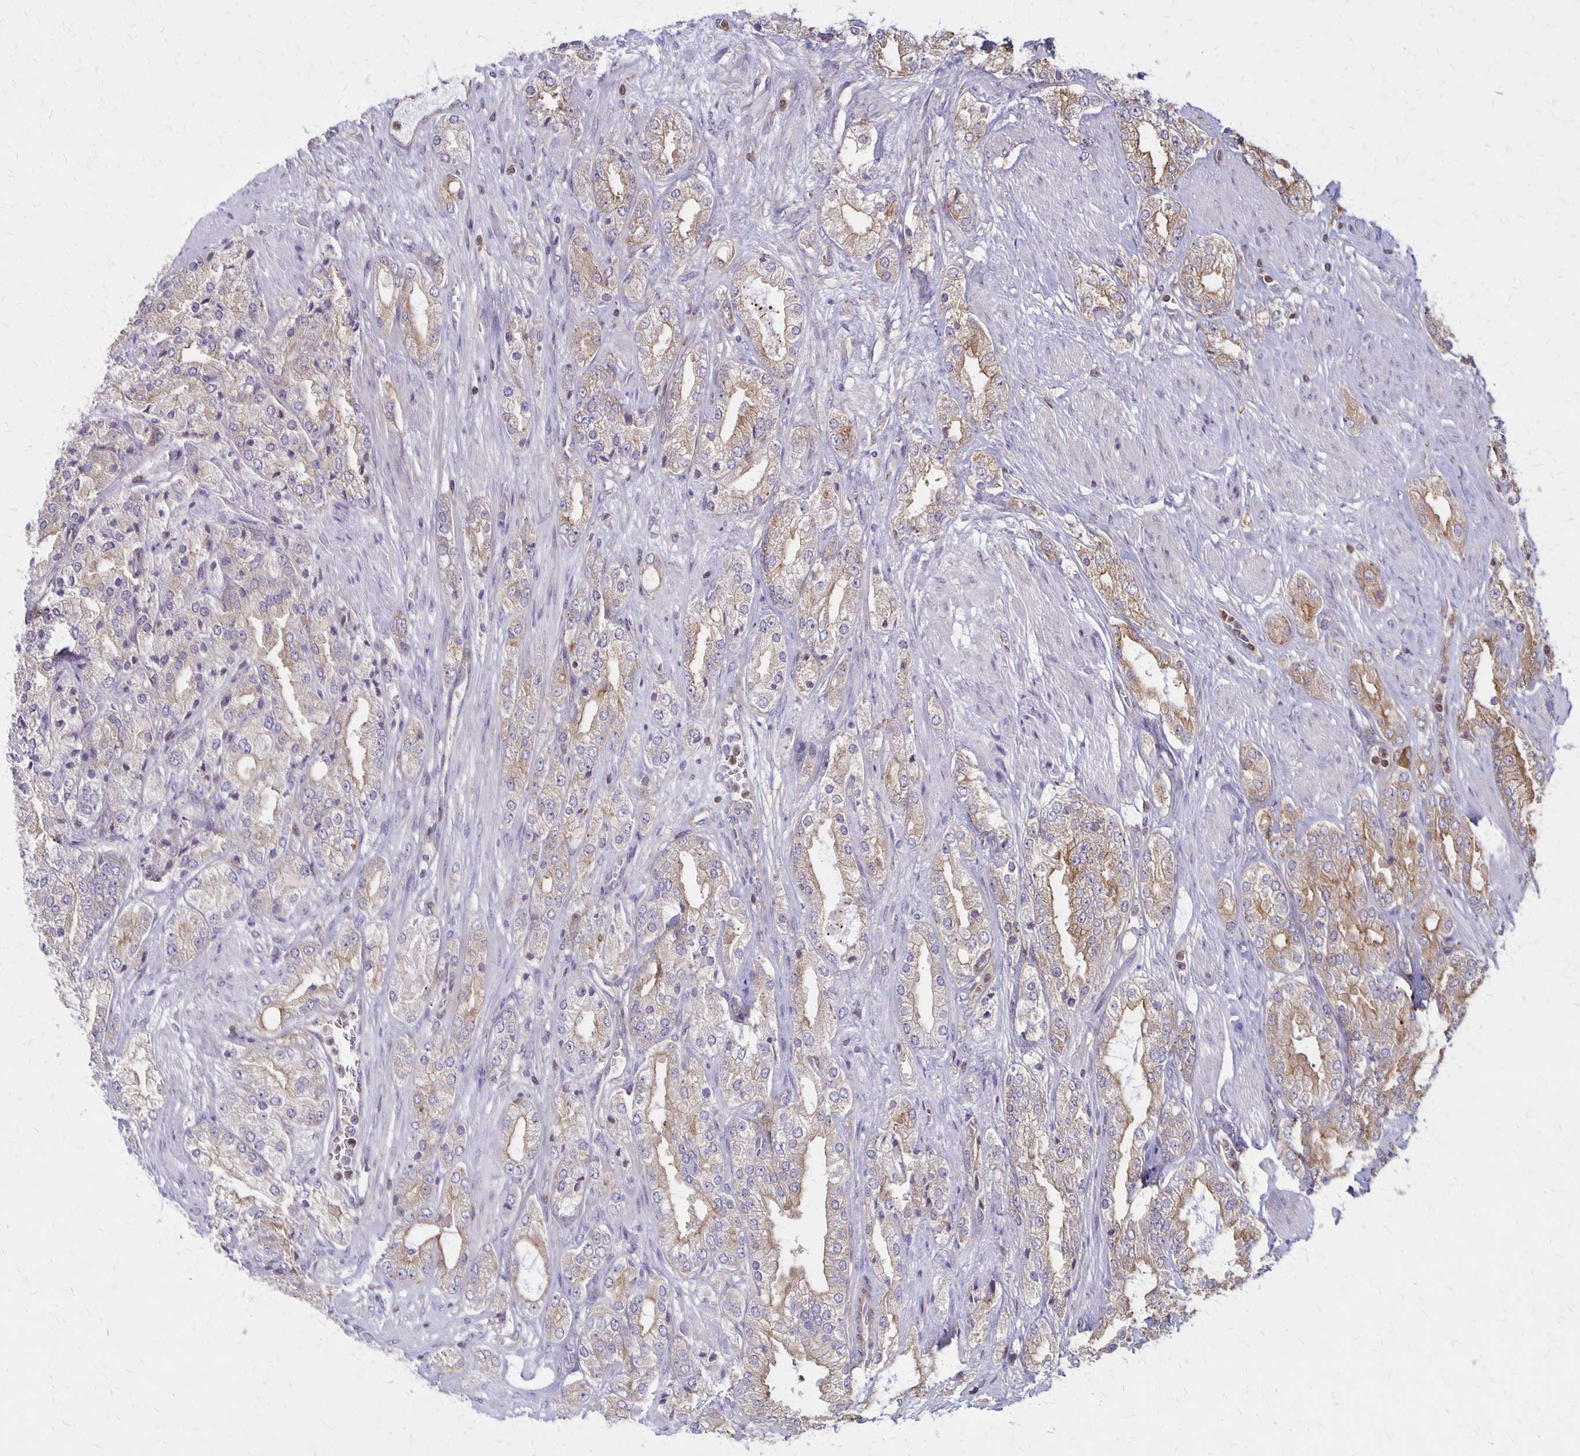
{"staining": {"intensity": "moderate", "quantity": "<25%", "location": "cytoplasmic/membranous"}, "tissue": "prostate cancer", "cell_type": "Tumor cells", "image_type": "cancer", "snomed": [{"axis": "morphology", "description": "Adenocarcinoma, High grade"}, {"axis": "topography", "description": "Prostate"}], "caption": "Immunohistochemical staining of prostate cancer (high-grade adenocarcinoma) reveals moderate cytoplasmic/membranous protein expression in about <25% of tumor cells.", "gene": "SEPTIN5", "patient": {"sex": "male", "age": 68}}